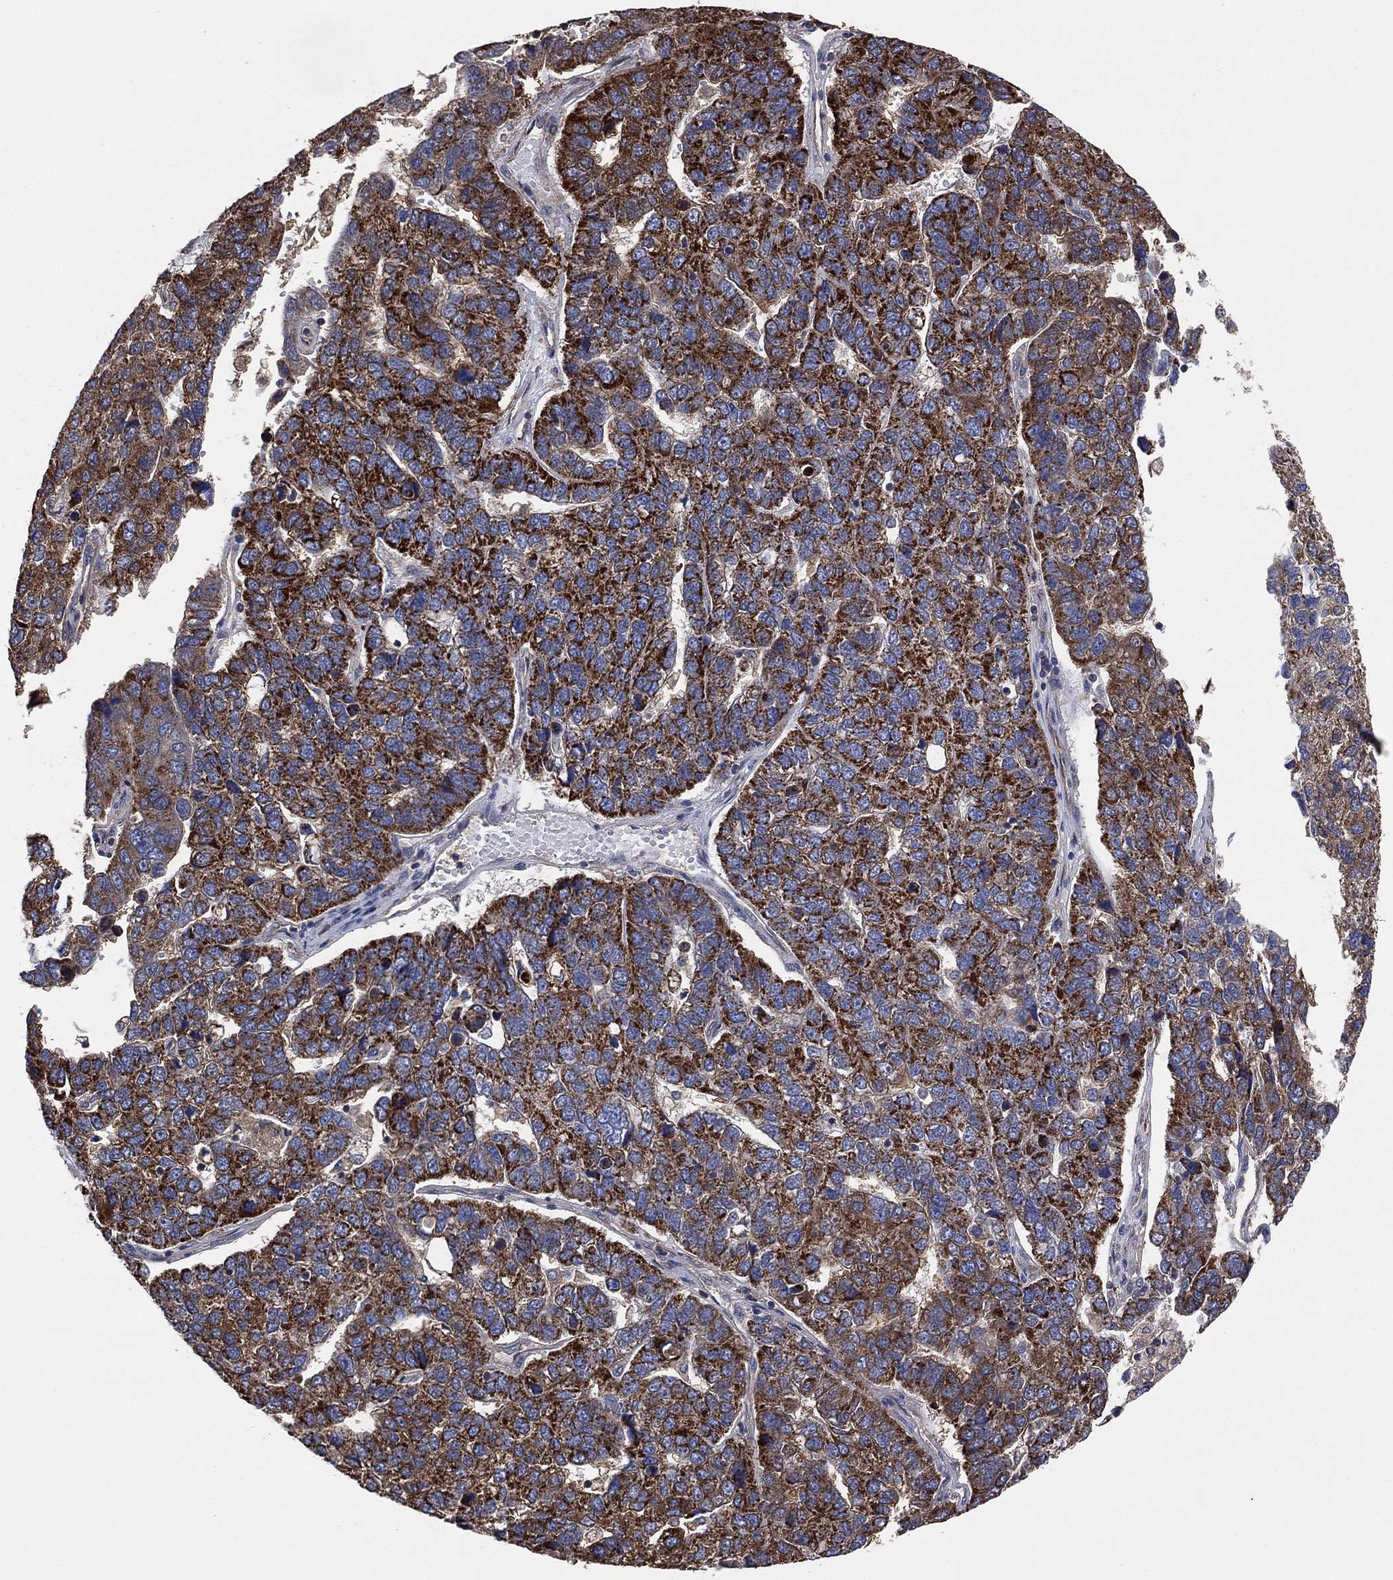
{"staining": {"intensity": "strong", "quantity": "25%-75%", "location": "cytoplasmic/membranous"}, "tissue": "pancreatic cancer", "cell_type": "Tumor cells", "image_type": "cancer", "snomed": [{"axis": "morphology", "description": "Adenocarcinoma, NOS"}, {"axis": "topography", "description": "Pancreas"}], "caption": "Pancreatic cancer stained with a brown dye exhibits strong cytoplasmic/membranous positive positivity in approximately 25%-75% of tumor cells.", "gene": "LIMD1", "patient": {"sex": "female", "age": 61}}